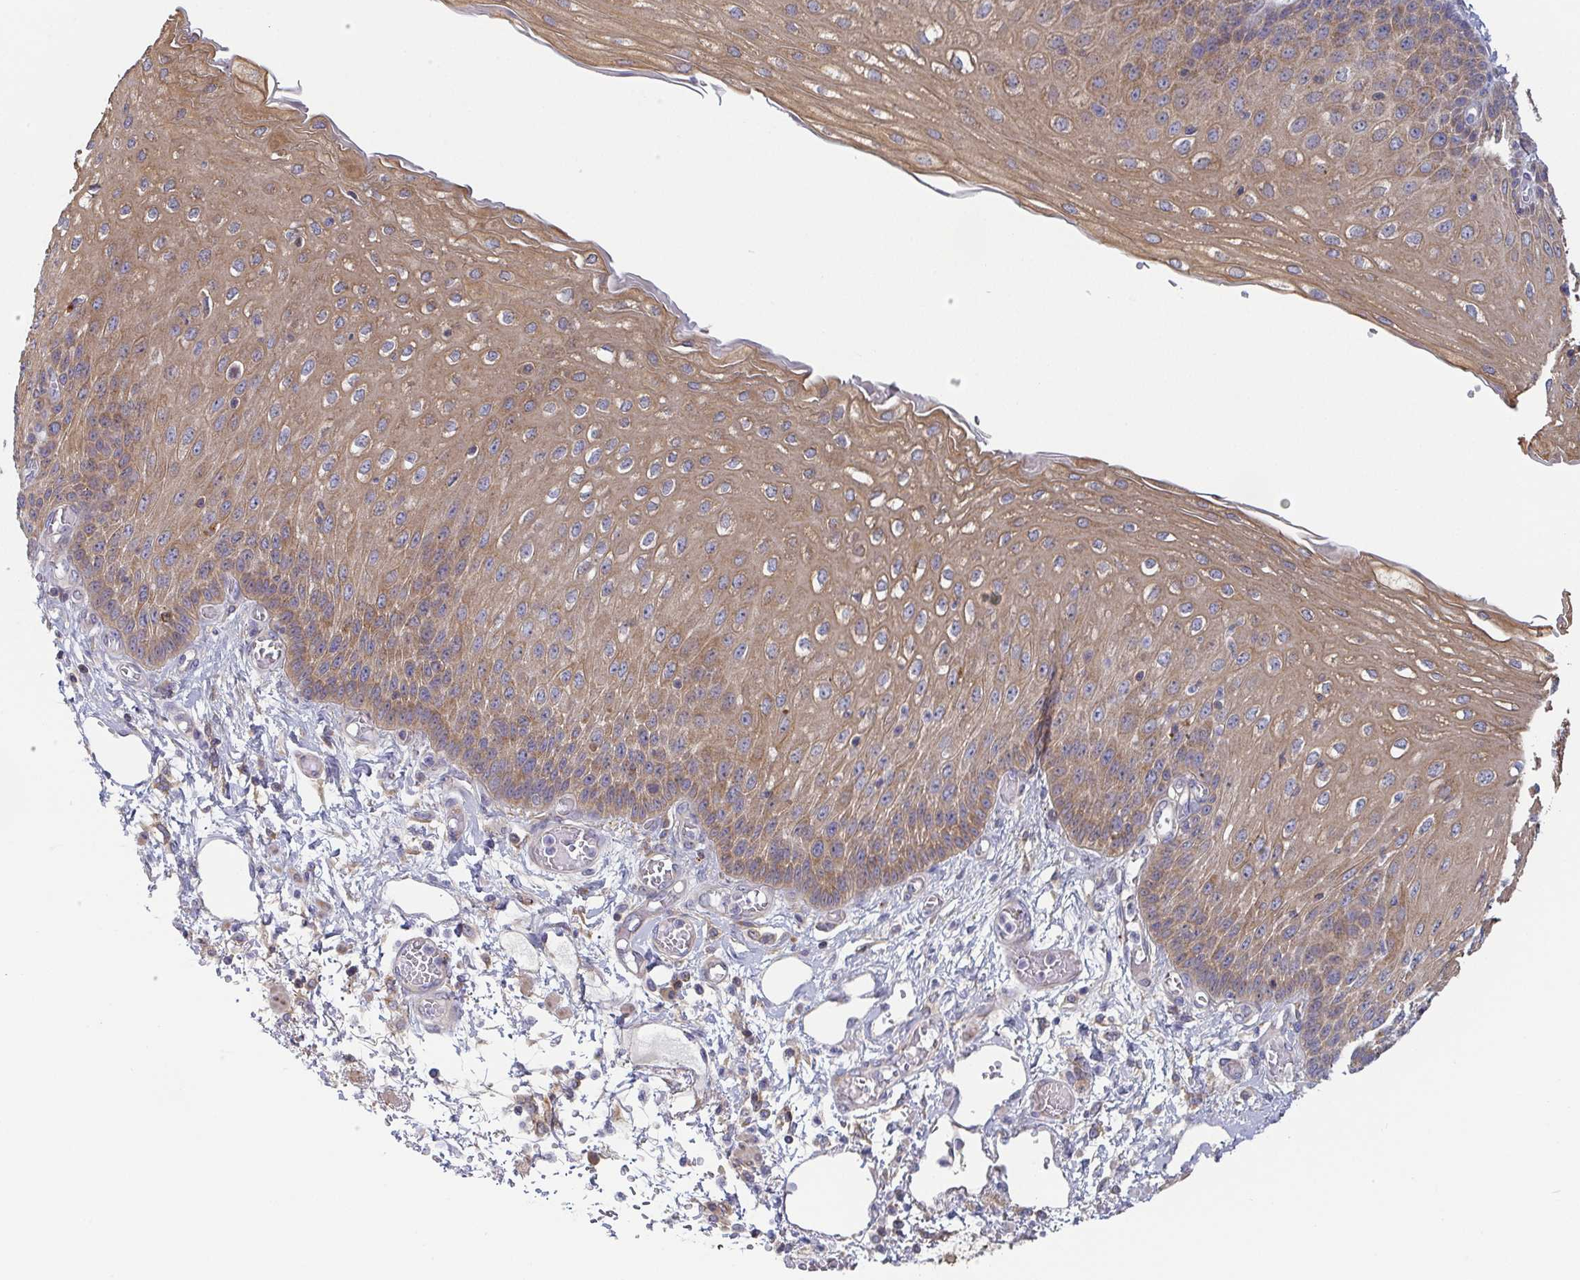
{"staining": {"intensity": "moderate", "quantity": ">75%", "location": "cytoplasmic/membranous"}, "tissue": "esophagus", "cell_type": "Squamous epithelial cells", "image_type": "normal", "snomed": [{"axis": "morphology", "description": "Normal tissue, NOS"}, {"axis": "morphology", "description": "Adenocarcinoma, NOS"}, {"axis": "topography", "description": "Esophagus"}], "caption": "DAB (3,3'-diaminobenzidine) immunohistochemical staining of unremarkable human esophagus demonstrates moderate cytoplasmic/membranous protein positivity in approximately >75% of squamous epithelial cells. The staining was performed using DAB (3,3'-diaminobenzidine), with brown indicating positive protein expression. Nuclei are stained blue with hematoxylin.", "gene": "TUFT1", "patient": {"sex": "male", "age": 81}}